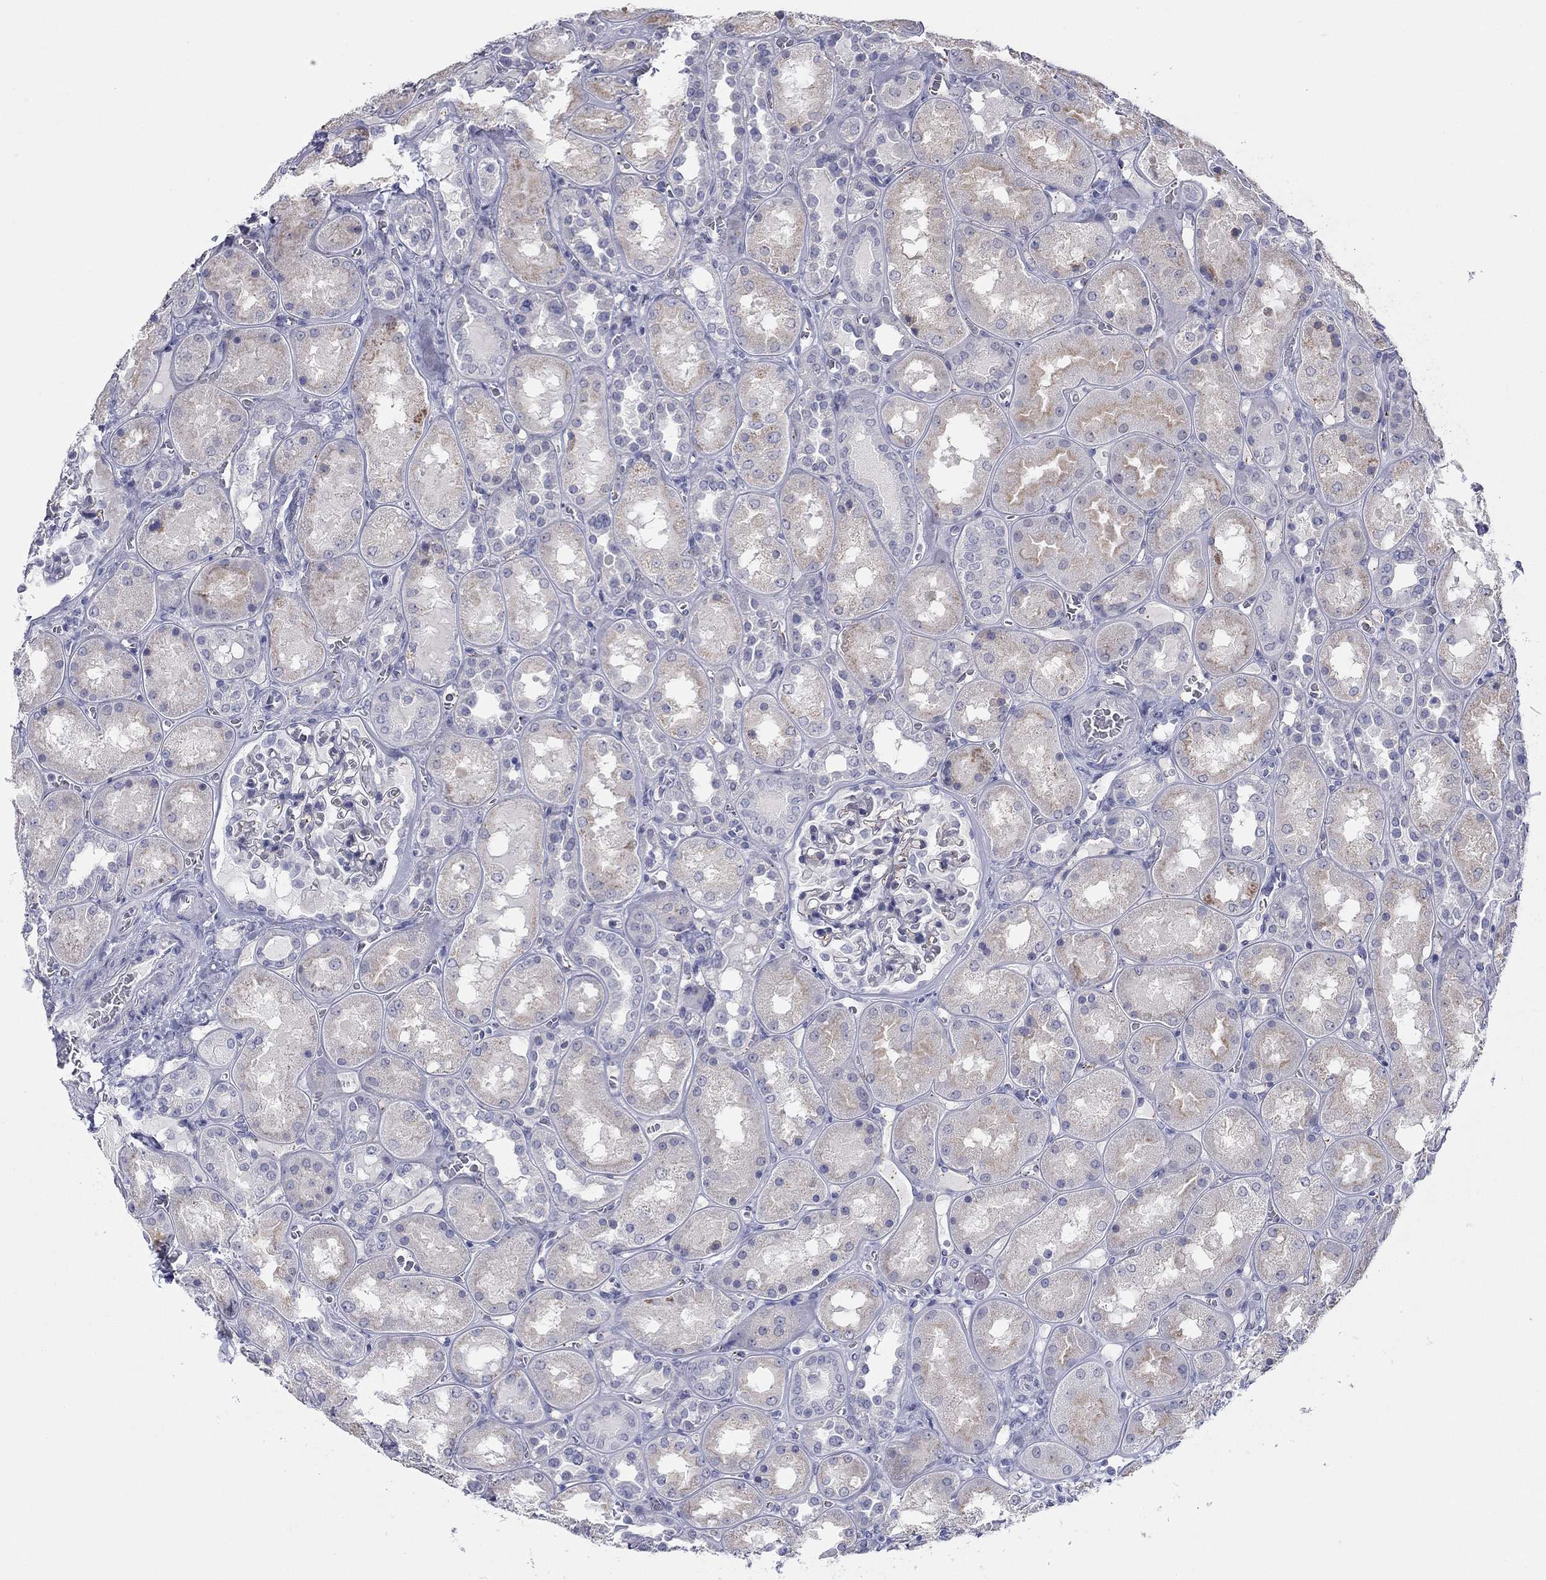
{"staining": {"intensity": "negative", "quantity": "none", "location": "none"}, "tissue": "kidney", "cell_type": "Cells in glomeruli", "image_type": "normal", "snomed": [{"axis": "morphology", "description": "Normal tissue, NOS"}, {"axis": "topography", "description": "Kidney"}], "caption": "This is a micrograph of IHC staining of normal kidney, which shows no staining in cells in glomeruli. (DAB (3,3'-diaminobenzidine) immunohistochemistry (IHC), high magnification).", "gene": "ITGAE", "patient": {"sex": "male", "age": 73}}